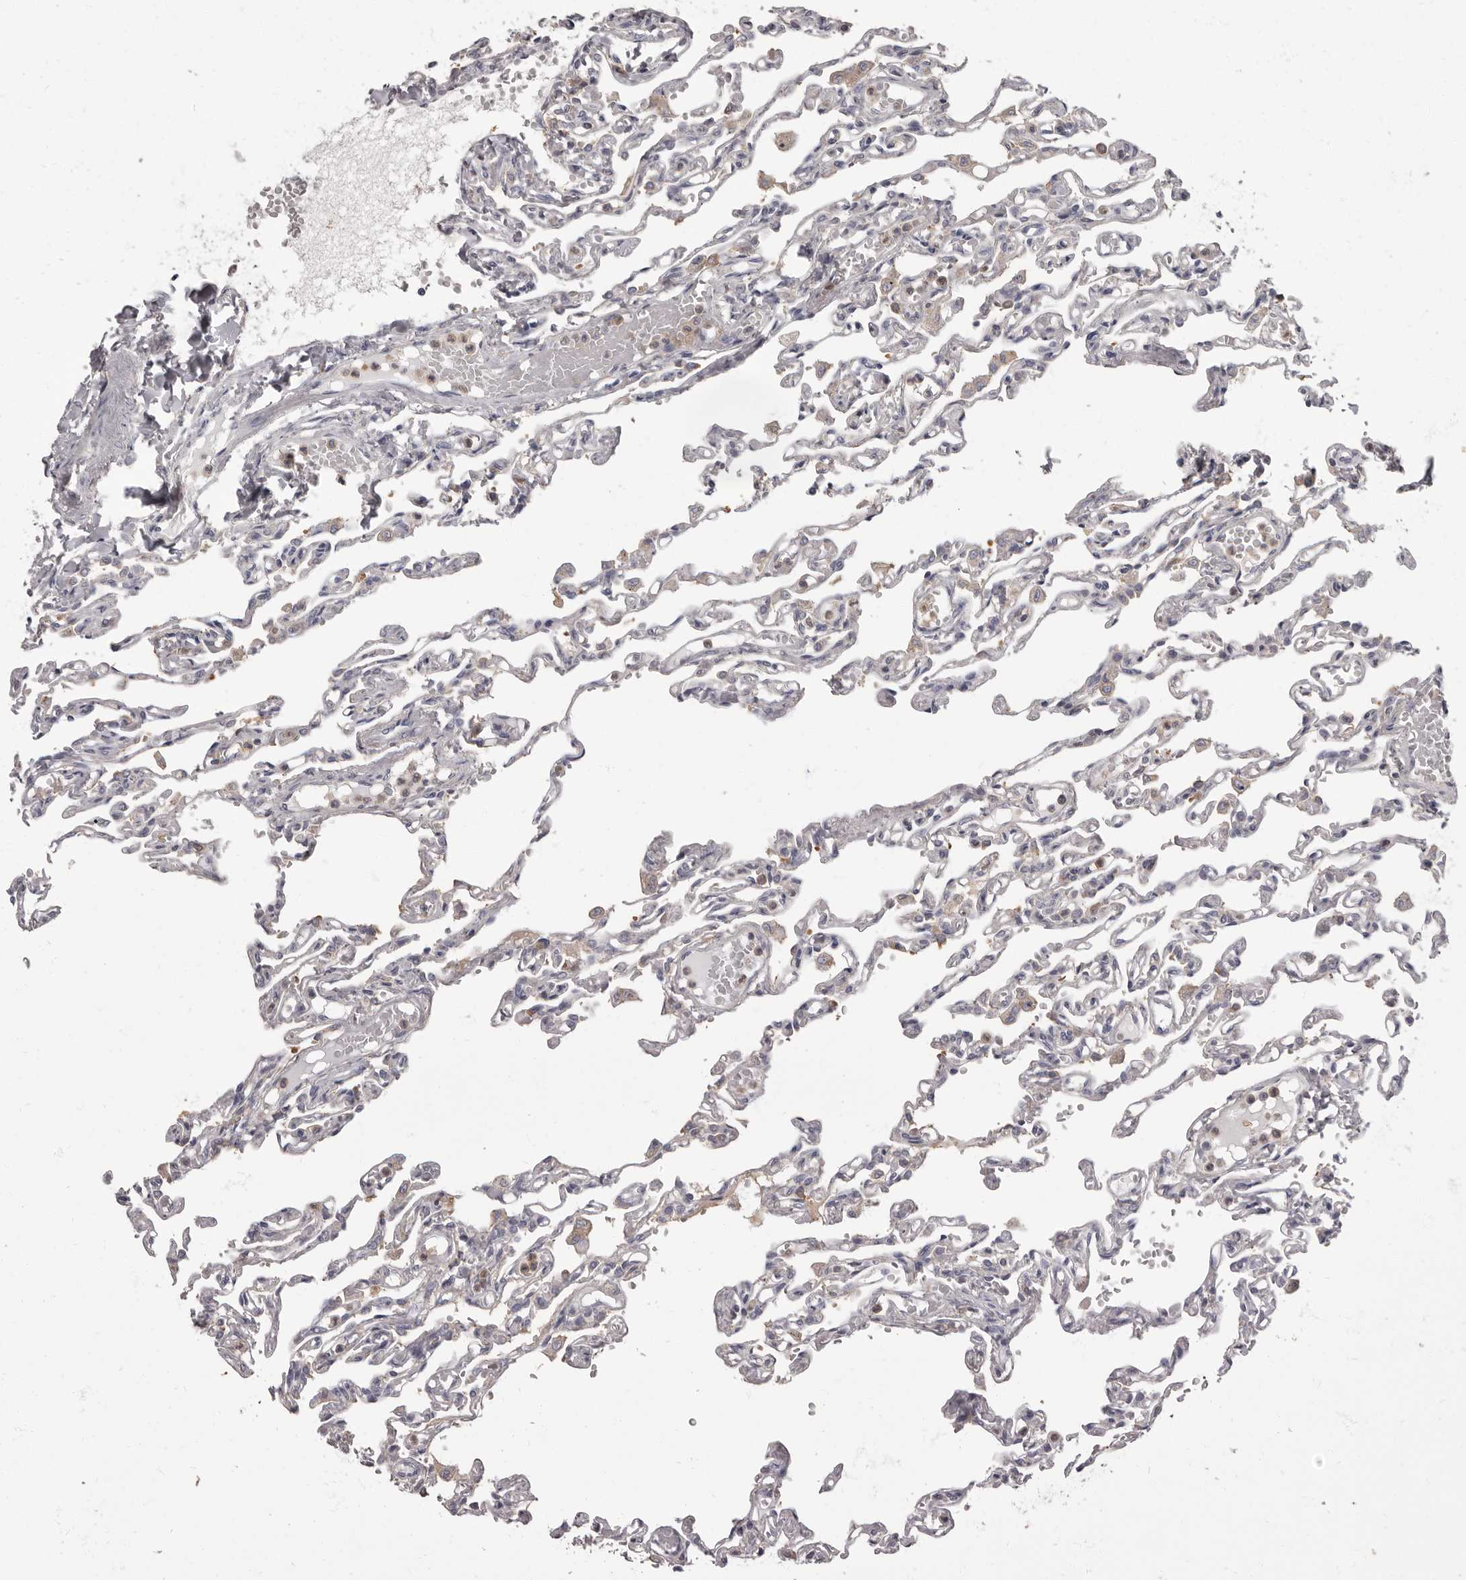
{"staining": {"intensity": "weak", "quantity": "<25%", "location": "cytoplasmic/membranous"}, "tissue": "lung", "cell_type": "Alveolar cells", "image_type": "normal", "snomed": [{"axis": "morphology", "description": "Normal tissue, NOS"}, {"axis": "topography", "description": "Lung"}], "caption": "The photomicrograph exhibits no significant expression in alveolar cells of lung.", "gene": "APEH", "patient": {"sex": "male", "age": 21}}